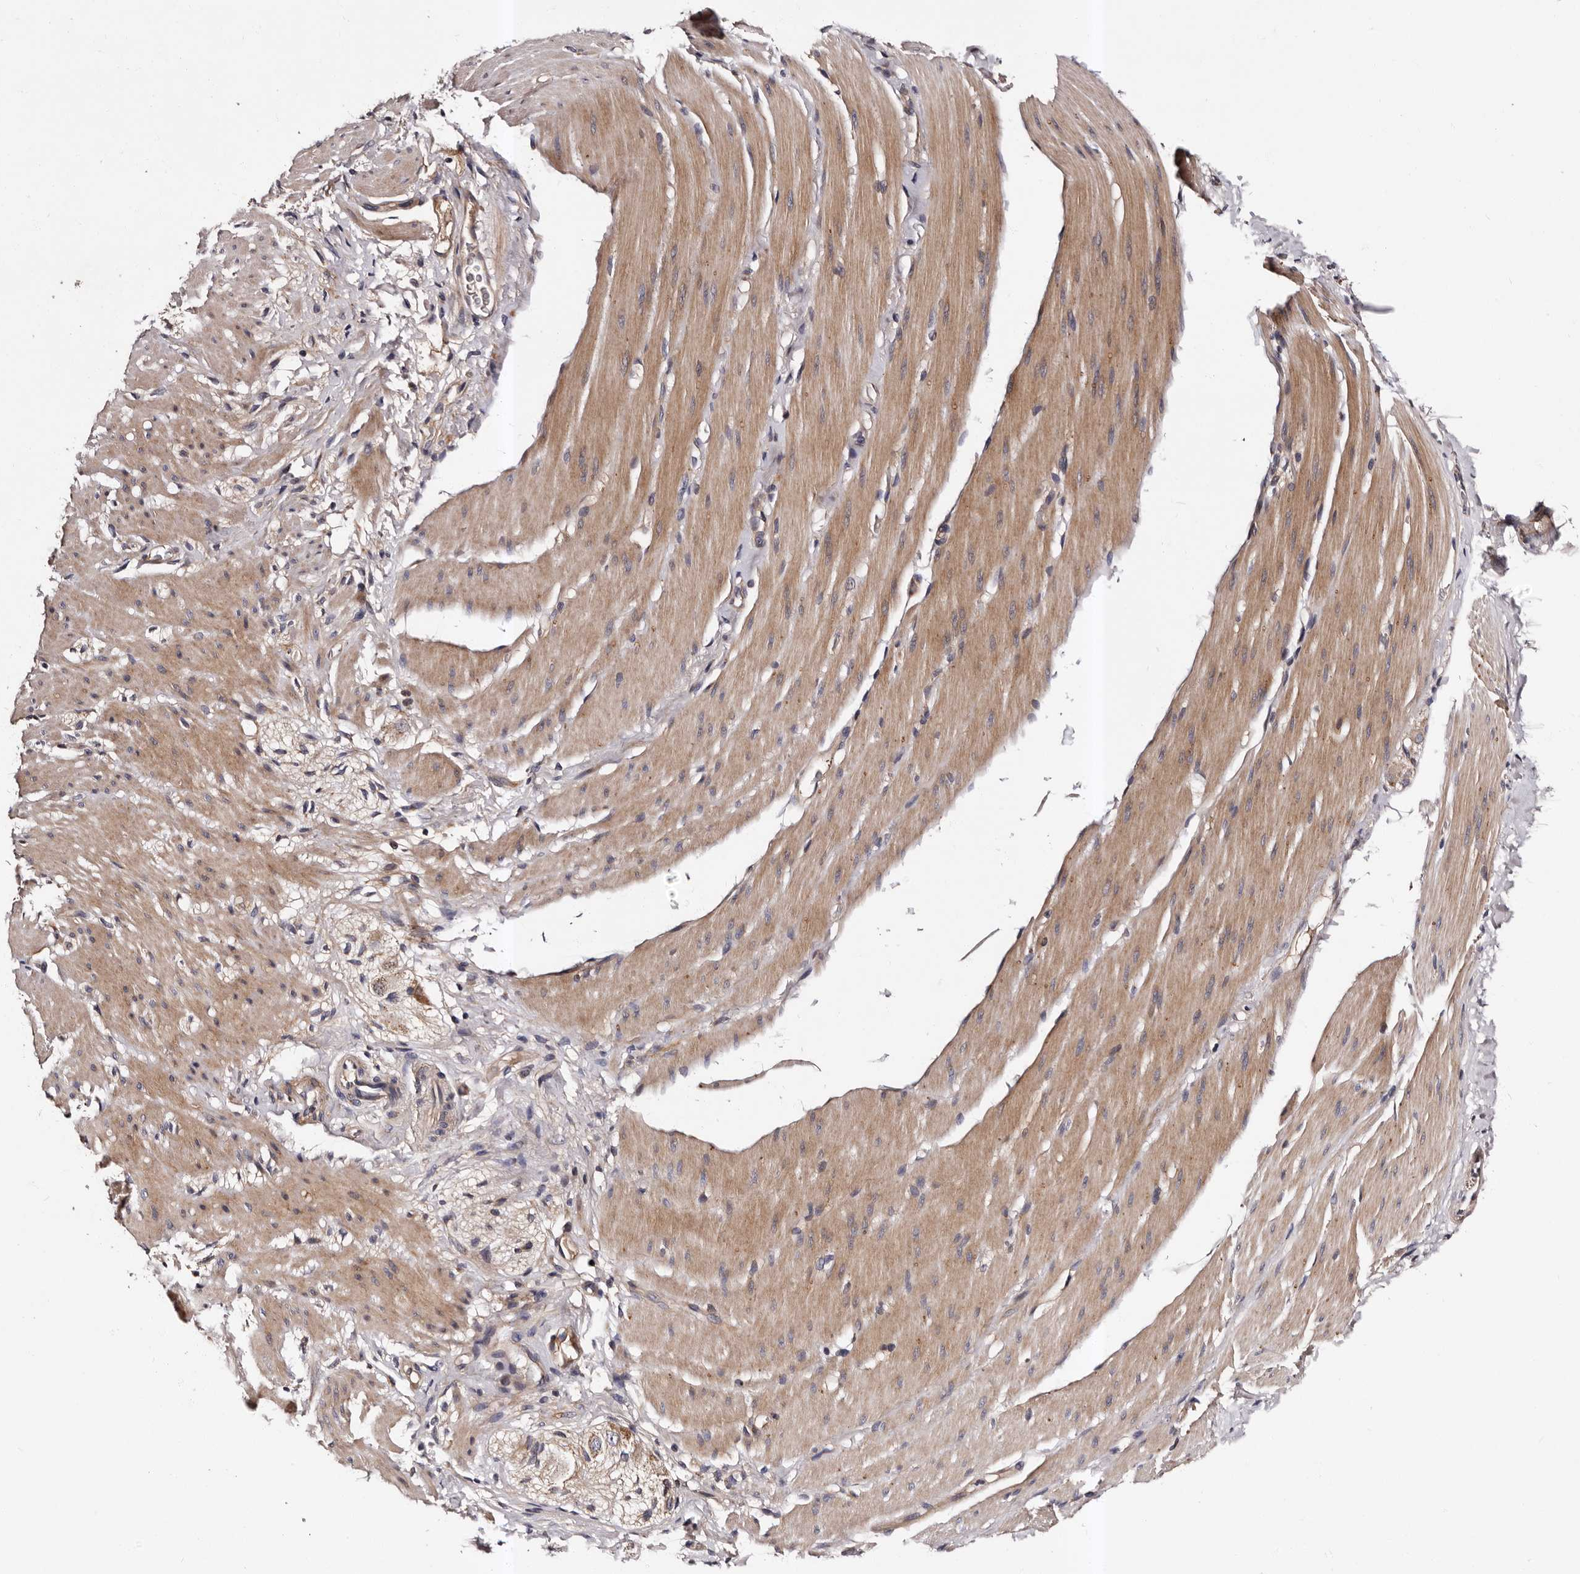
{"staining": {"intensity": "moderate", "quantity": "25%-75%", "location": "cytoplasmic/membranous"}, "tissue": "smooth muscle", "cell_type": "Smooth muscle cells", "image_type": "normal", "snomed": [{"axis": "morphology", "description": "Normal tissue, NOS"}, {"axis": "topography", "description": "Smooth muscle"}, {"axis": "topography", "description": "Small intestine"}], "caption": "Immunohistochemical staining of unremarkable smooth muscle reveals moderate cytoplasmic/membranous protein staining in about 25%-75% of smooth muscle cells.", "gene": "ADCK5", "patient": {"sex": "female", "age": 84}}